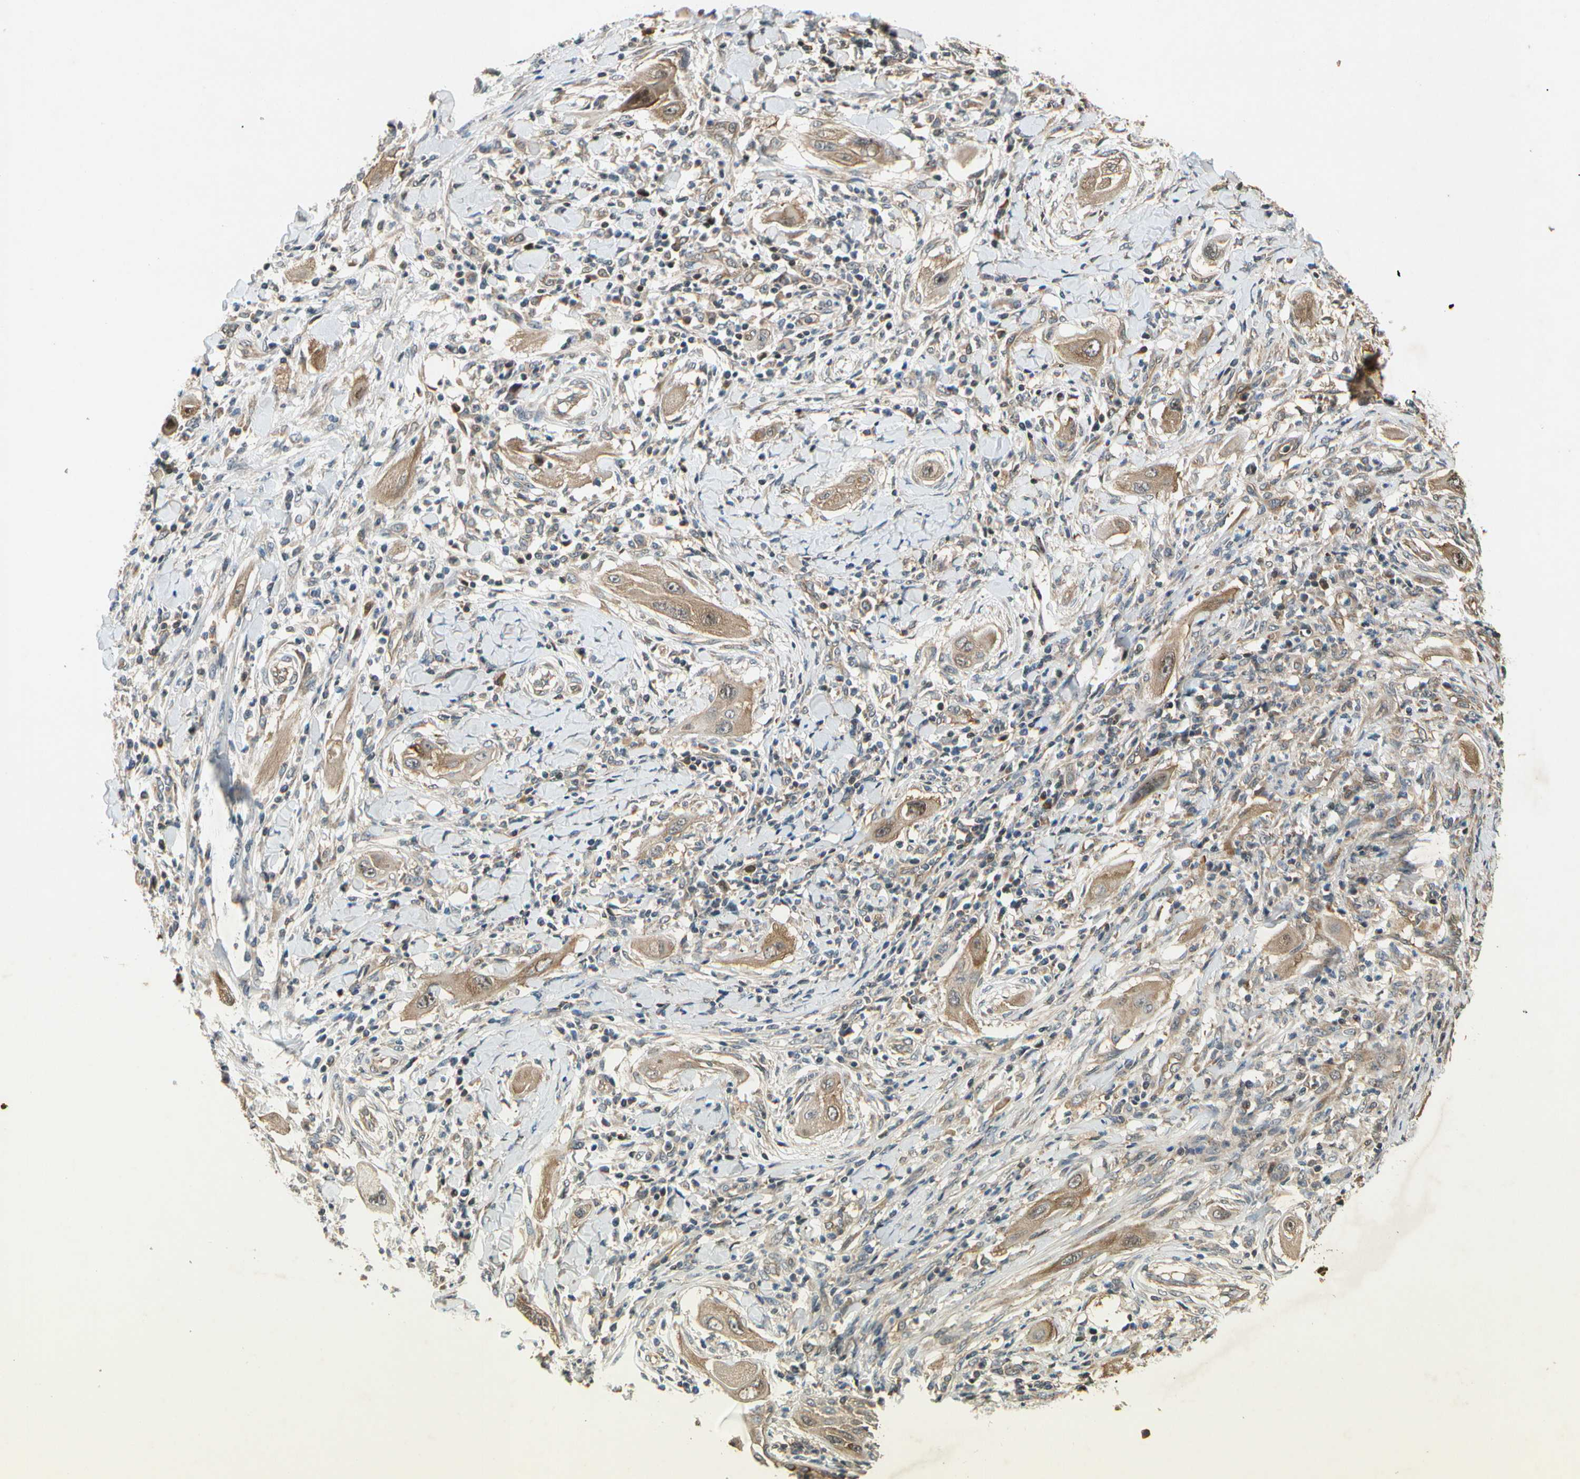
{"staining": {"intensity": "weak", "quantity": ">75%", "location": "cytoplasmic/membranous"}, "tissue": "lung cancer", "cell_type": "Tumor cells", "image_type": "cancer", "snomed": [{"axis": "morphology", "description": "Squamous cell carcinoma, NOS"}, {"axis": "topography", "description": "Lung"}], "caption": "Lung cancer (squamous cell carcinoma) tissue demonstrates weak cytoplasmic/membranous positivity in approximately >75% of tumor cells", "gene": "EIF1AX", "patient": {"sex": "female", "age": 47}}